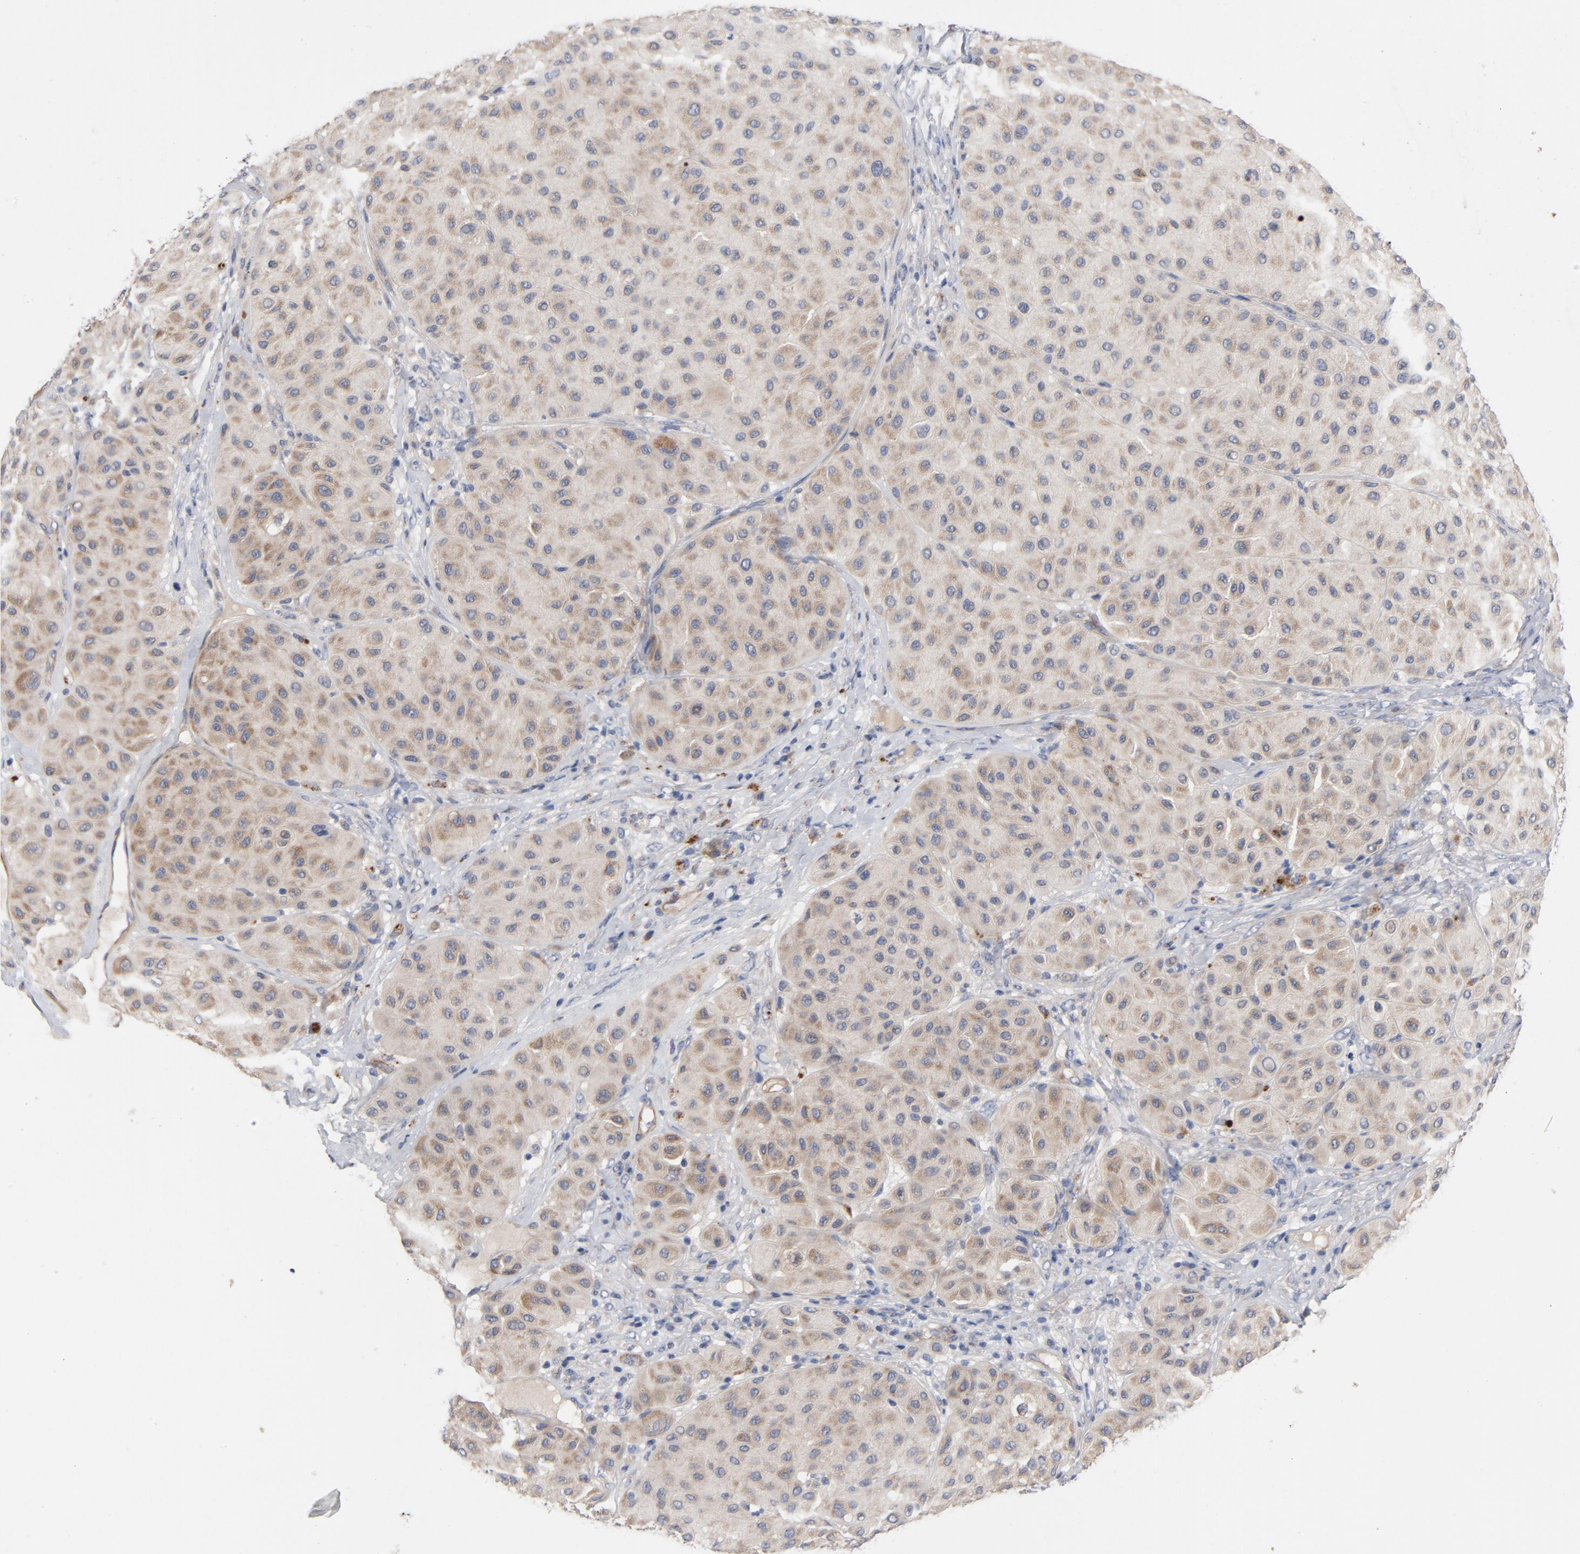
{"staining": {"intensity": "moderate", "quantity": ">75%", "location": "cytoplasmic/membranous"}, "tissue": "melanoma", "cell_type": "Tumor cells", "image_type": "cancer", "snomed": [{"axis": "morphology", "description": "Normal tissue, NOS"}, {"axis": "morphology", "description": "Malignant melanoma, Metastatic site"}, {"axis": "topography", "description": "Skin"}], "caption": "This micrograph demonstrates immunohistochemistry staining of human malignant melanoma (metastatic site), with medium moderate cytoplasmic/membranous positivity in approximately >75% of tumor cells.", "gene": "CCDC134", "patient": {"sex": "male", "age": 41}}